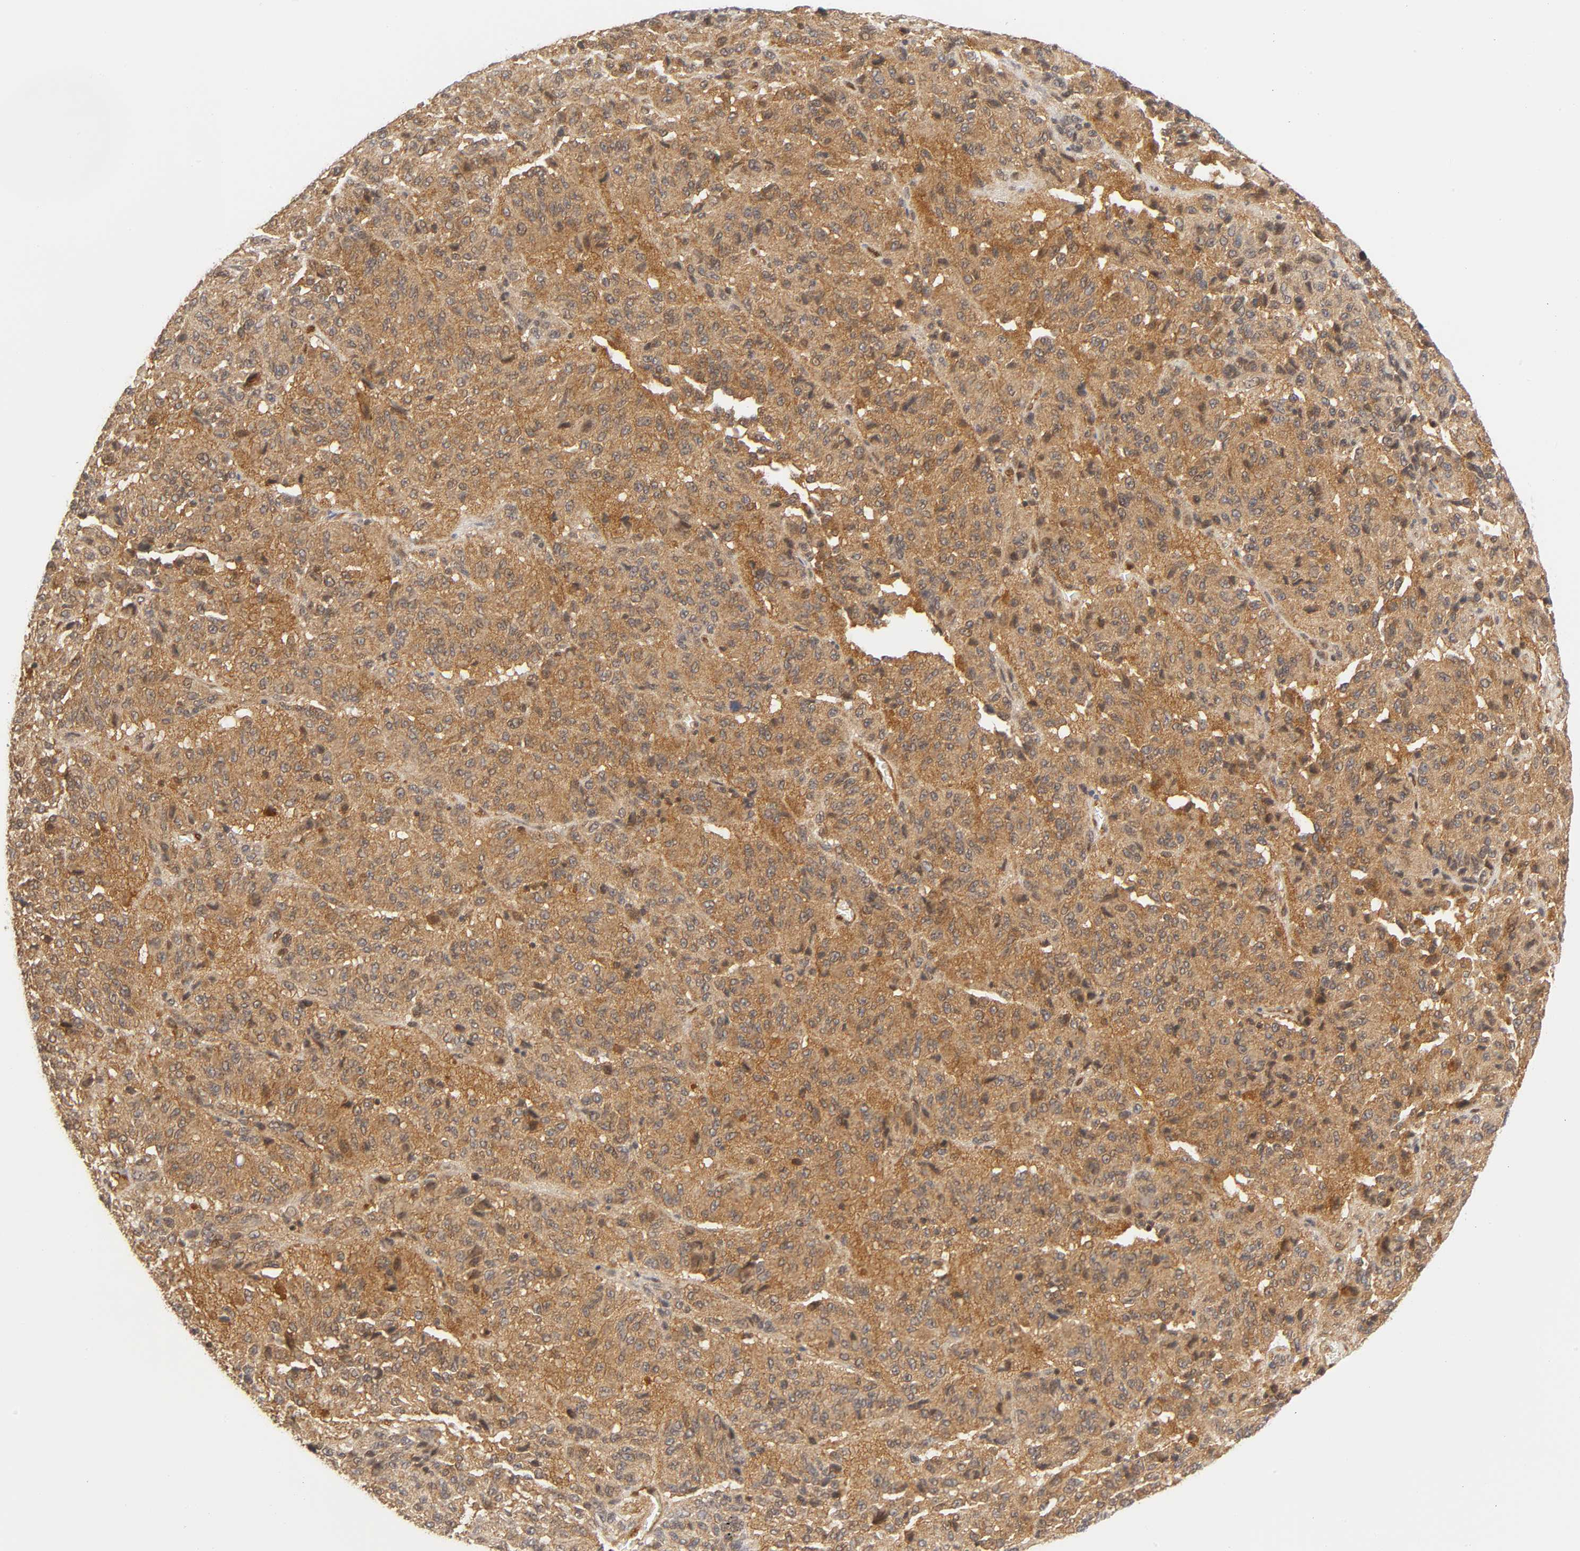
{"staining": {"intensity": "moderate", "quantity": ">75%", "location": "cytoplasmic/membranous,nuclear"}, "tissue": "melanoma", "cell_type": "Tumor cells", "image_type": "cancer", "snomed": [{"axis": "morphology", "description": "Malignant melanoma, Metastatic site"}, {"axis": "topography", "description": "Lung"}], "caption": "This is an image of immunohistochemistry (IHC) staining of melanoma, which shows moderate expression in the cytoplasmic/membranous and nuclear of tumor cells.", "gene": "CDC37", "patient": {"sex": "male", "age": 64}}